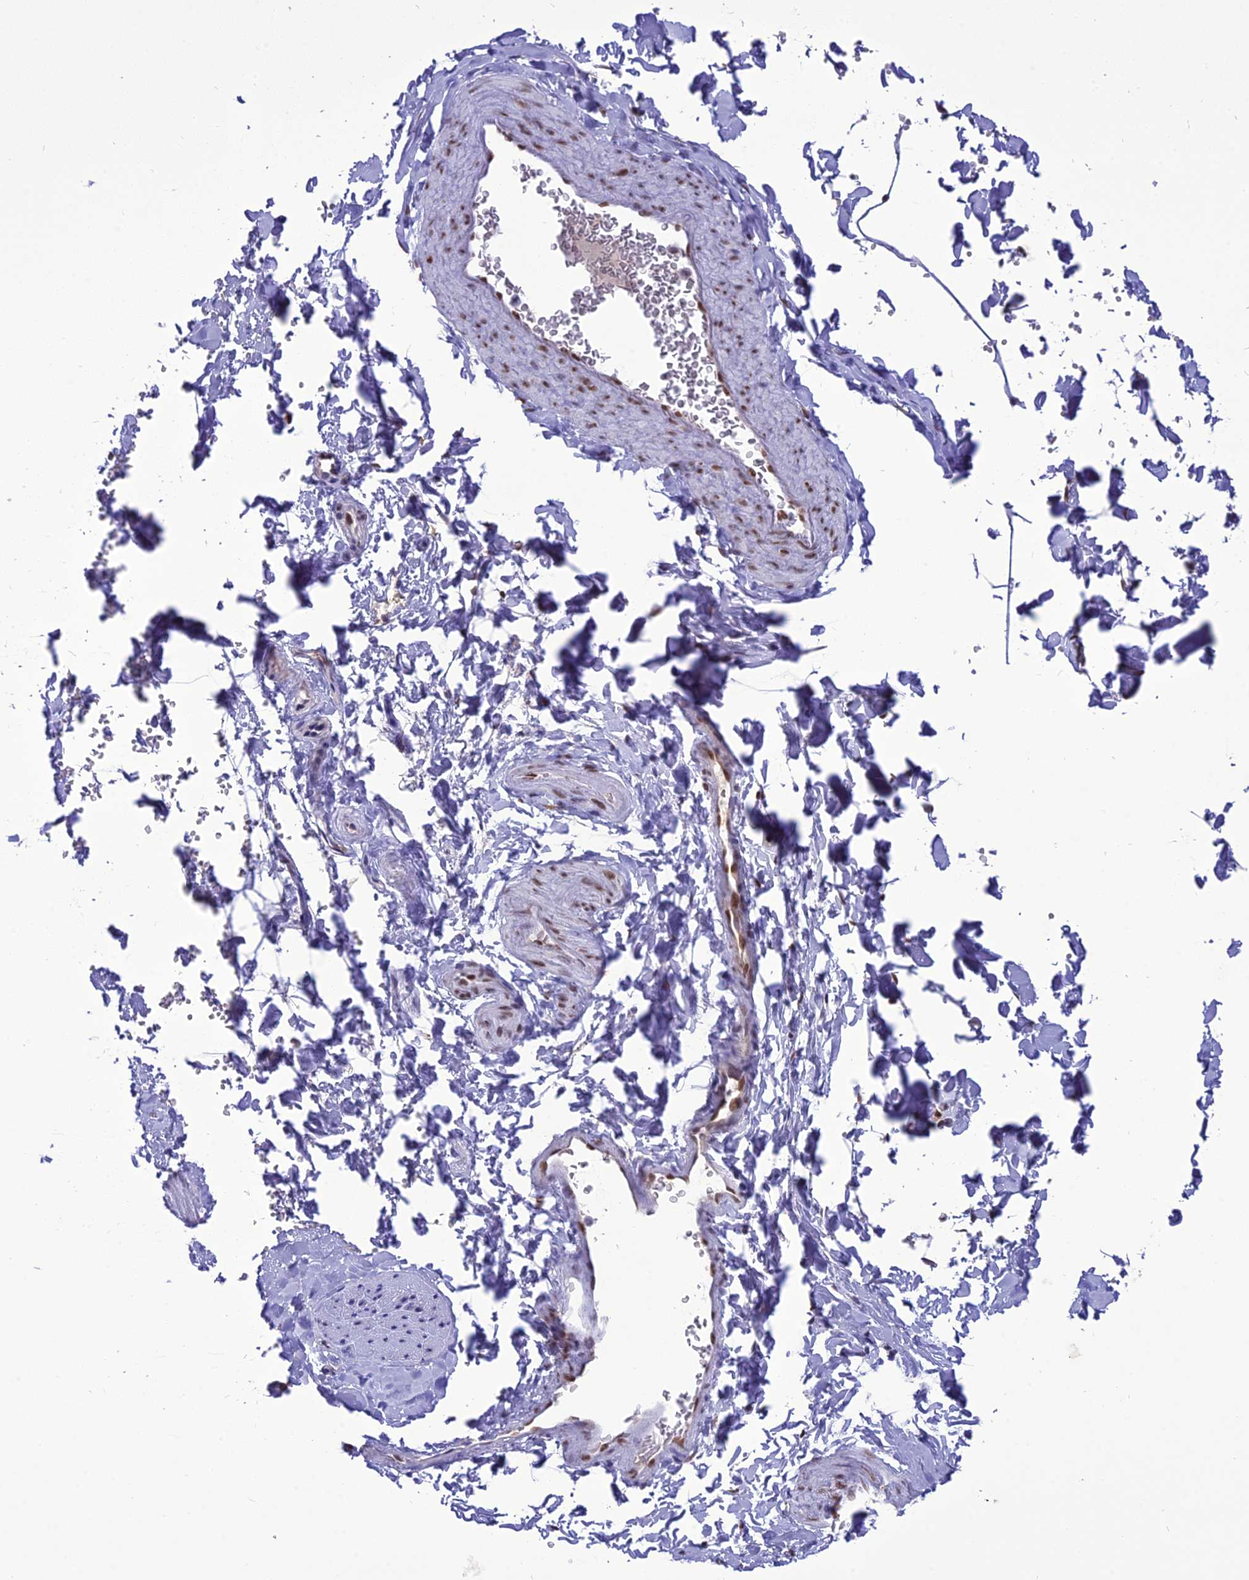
{"staining": {"intensity": "moderate", "quantity": "<25%", "location": "nuclear"}, "tissue": "adipose tissue", "cell_type": "Adipocytes", "image_type": "normal", "snomed": [{"axis": "morphology", "description": "Normal tissue, NOS"}, {"axis": "topography", "description": "Gallbladder"}, {"axis": "topography", "description": "Peripheral nerve tissue"}], "caption": "This micrograph shows immunohistochemistry staining of unremarkable human adipose tissue, with low moderate nuclear expression in approximately <25% of adipocytes.", "gene": "DDX1", "patient": {"sex": "male", "age": 38}}